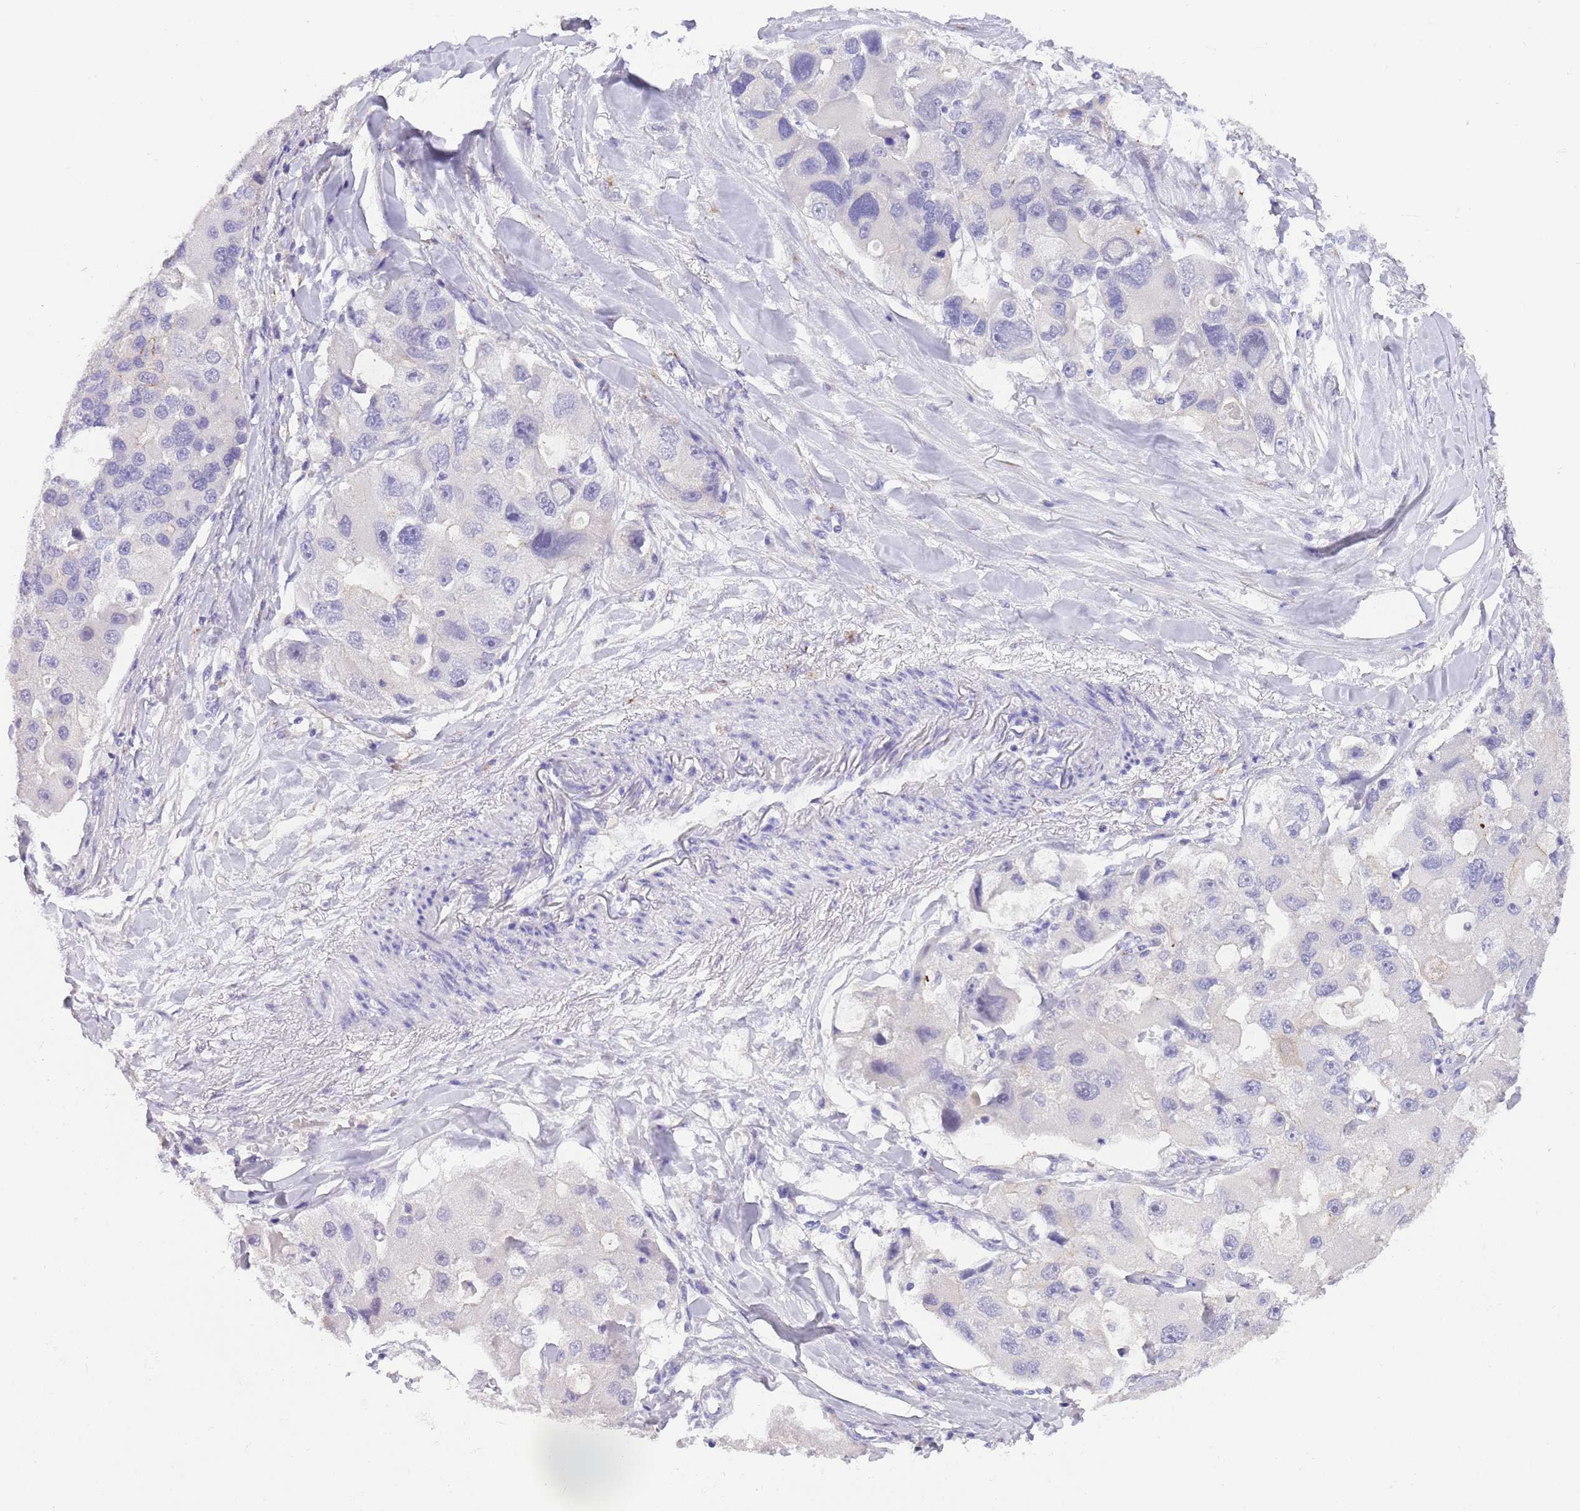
{"staining": {"intensity": "negative", "quantity": "none", "location": "none"}, "tissue": "lung cancer", "cell_type": "Tumor cells", "image_type": "cancer", "snomed": [{"axis": "morphology", "description": "Adenocarcinoma, NOS"}, {"axis": "topography", "description": "Lung"}], "caption": "DAB immunohistochemical staining of lung cancer (adenocarcinoma) demonstrates no significant expression in tumor cells.", "gene": "CFAP73", "patient": {"sex": "female", "age": 54}}